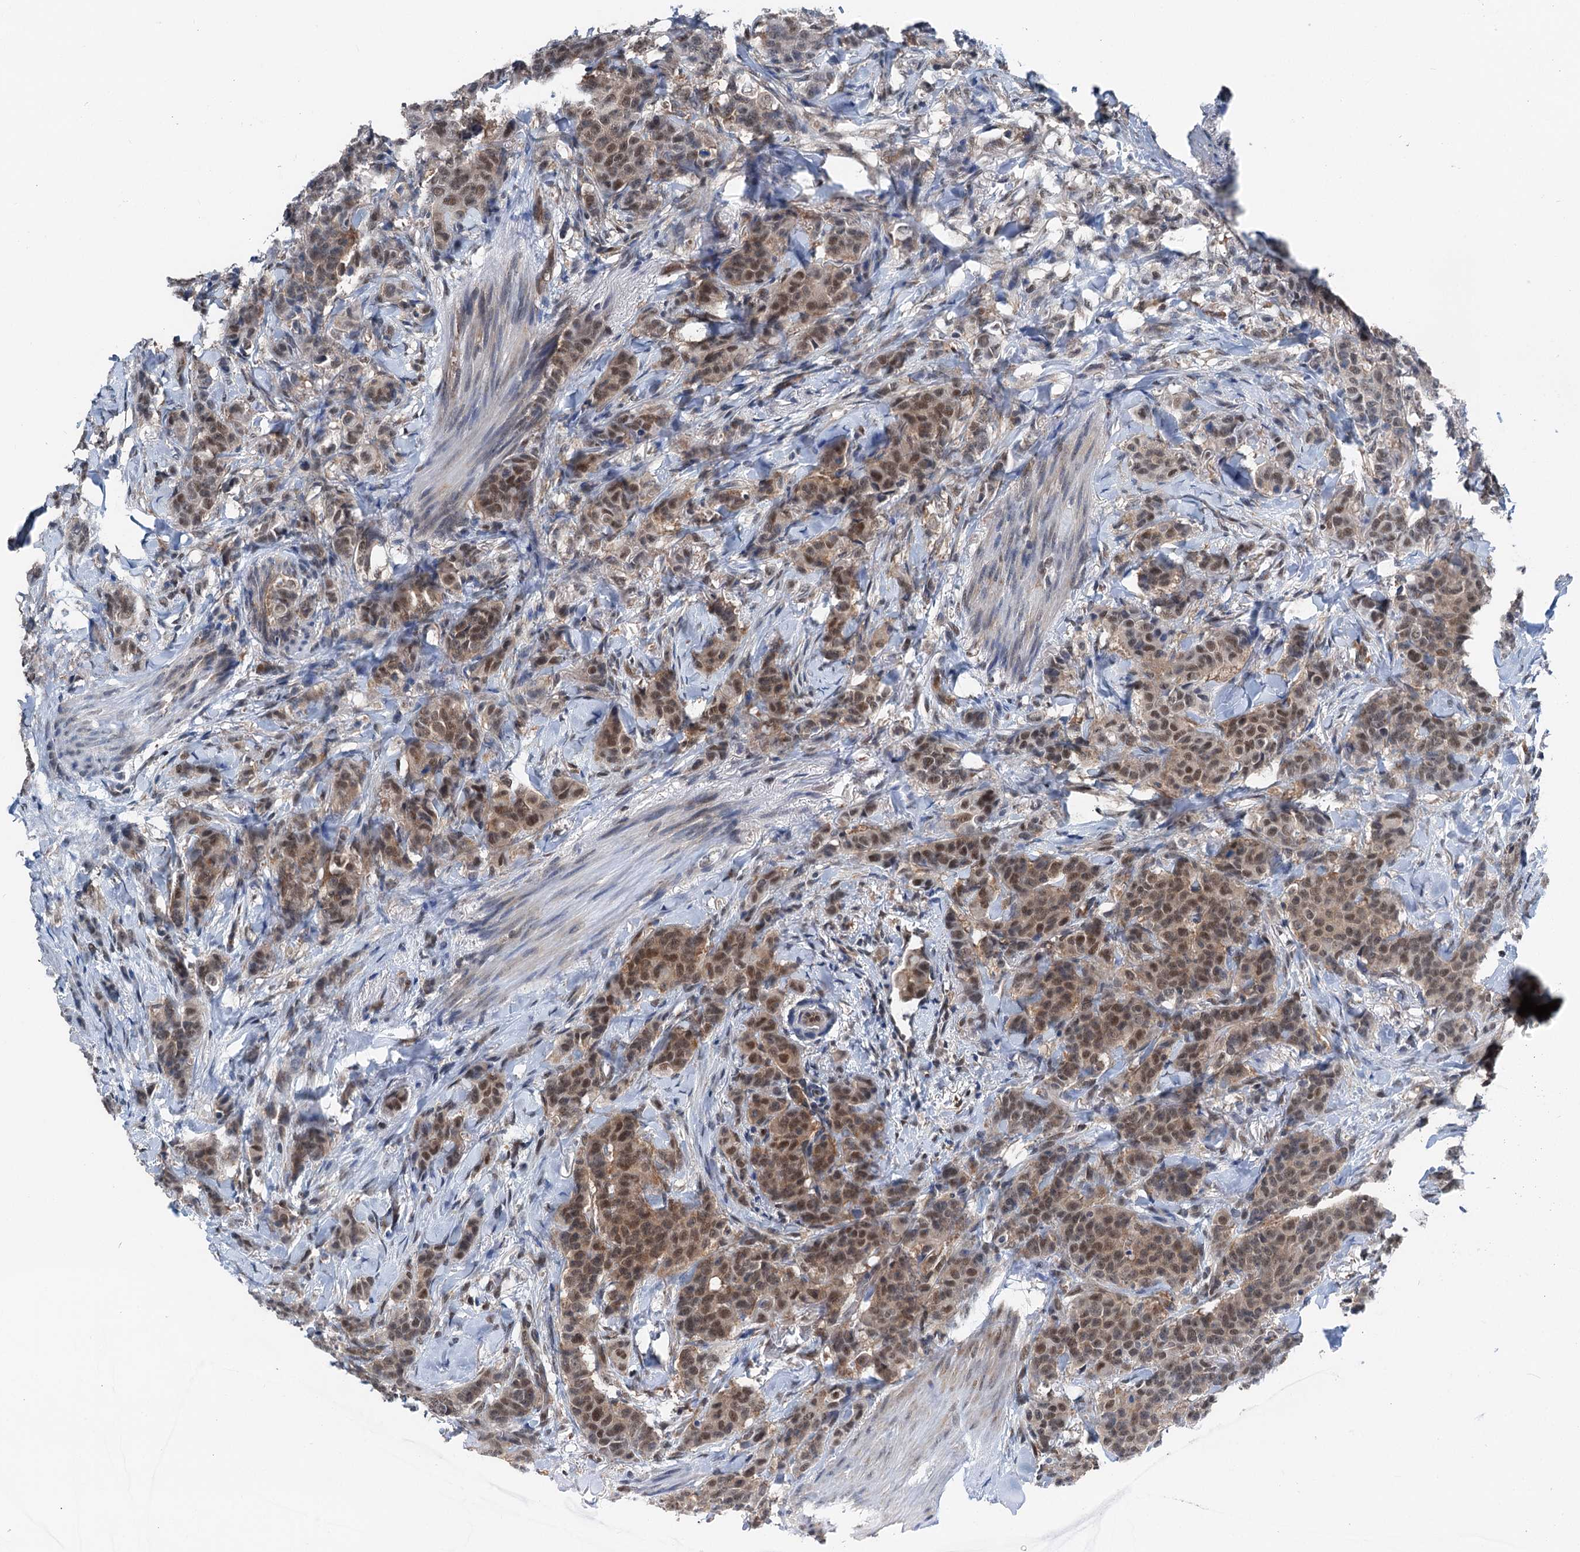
{"staining": {"intensity": "moderate", "quantity": ">75%", "location": "cytoplasmic/membranous,nuclear"}, "tissue": "breast cancer", "cell_type": "Tumor cells", "image_type": "cancer", "snomed": [{"axis": "morphology", "description": "Duct carcinoma"}, {"axis": "topography", "description": "Breast"}], "caption": "DAB (3,3'-diaminobenzidine) immunohistochemical staining of human breast cancer displays moderate cytoplasmic/membranous and nuclear protein expression in about >75% of tumor cells. The protein is stained brown, and the nuclei are stained in blue (DAB IHC with brightfield microscopy, high magnification).", "gene": "PSMD13", "patient": {"sex": "female", "age": 40}}